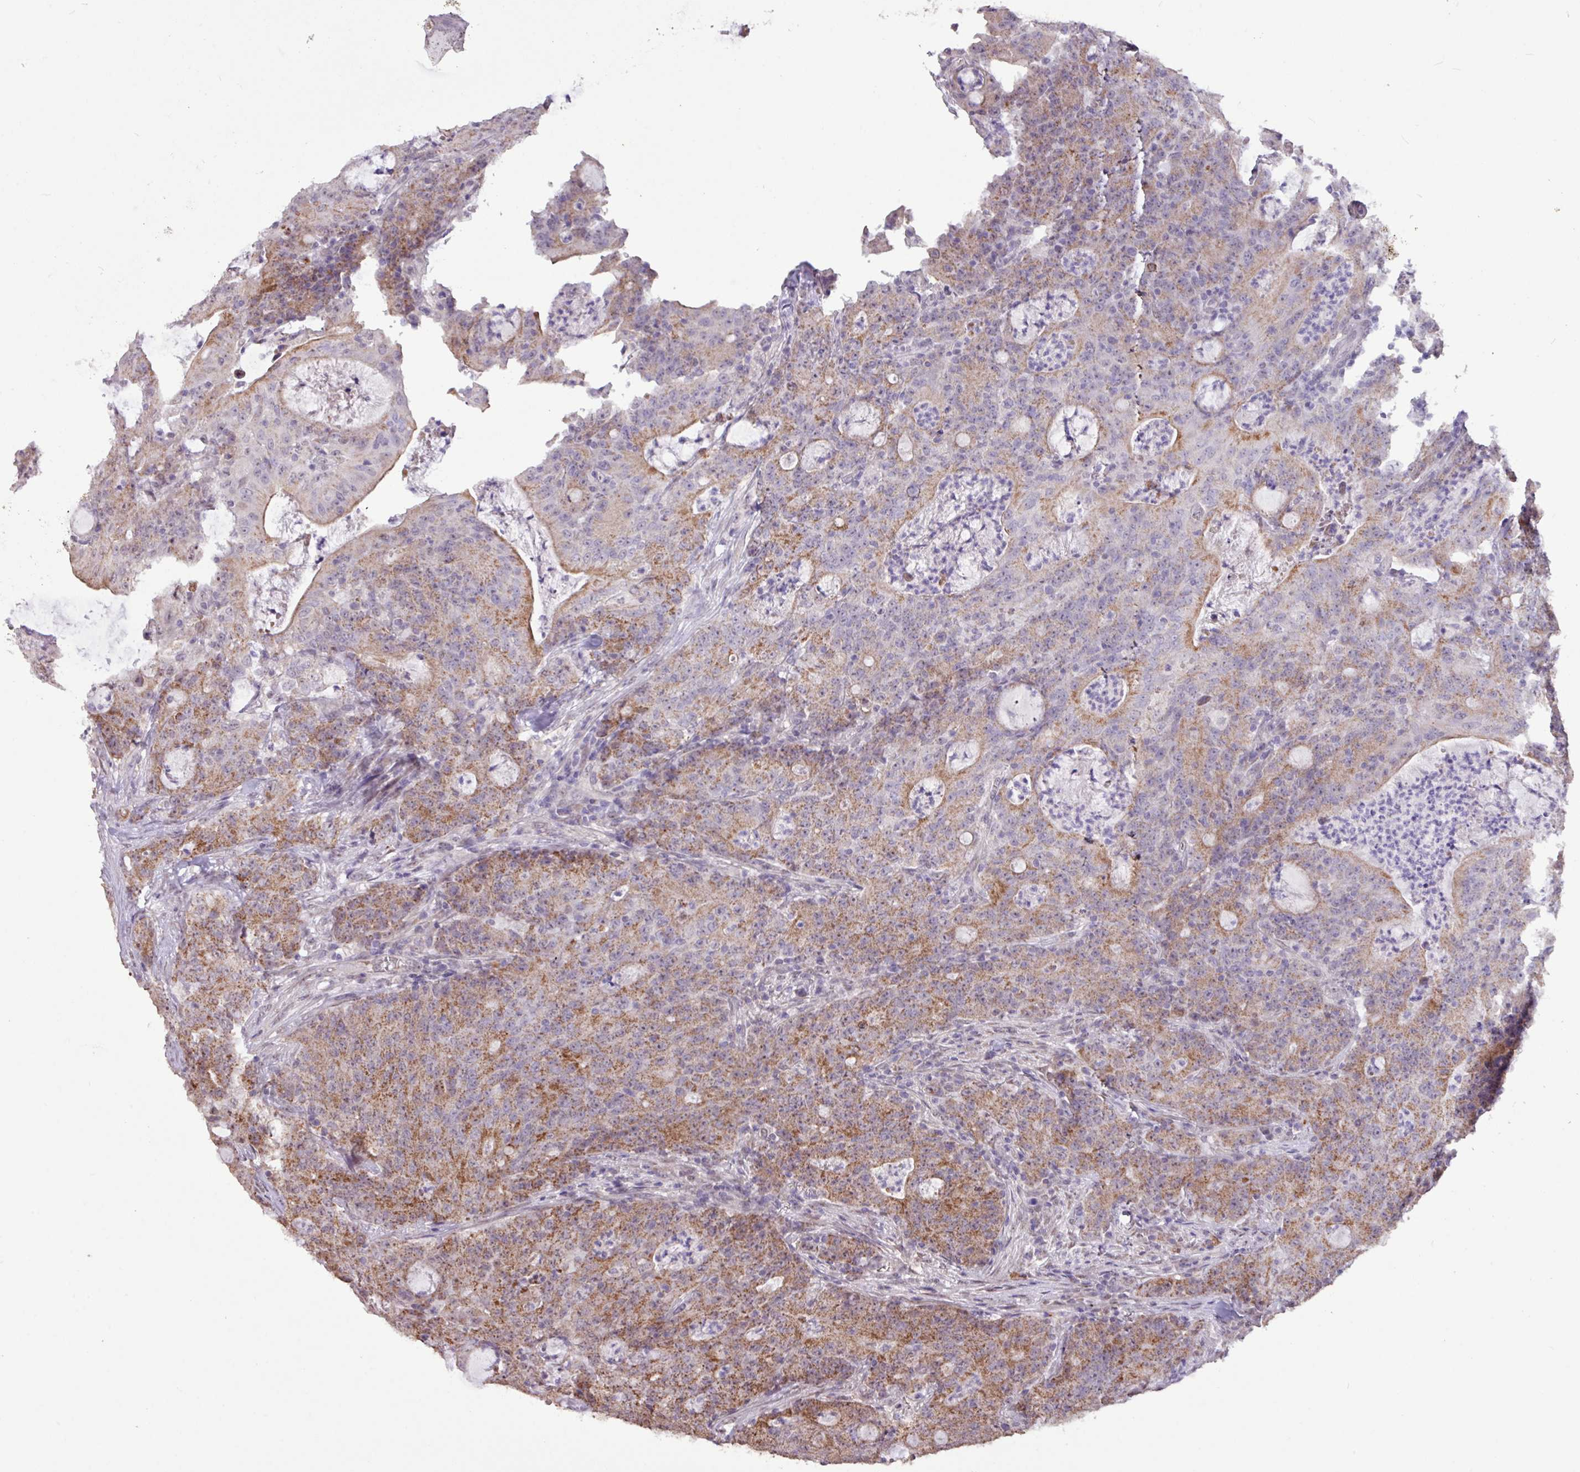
{"staining": {"intensity": "moderate", "quantity": ">75%", "location": "cytoplasmic/membranous"}, "tissue": "colorectal cancer", "cell_type": "Tumor cells", "image_type": "cancer", "snomed": [{"axis": "morphology", "description": "Adenocarcinoma, NOS"}, {"axis": "topography", "description": "Colon"}], "caption": "DAB immunohistochemical staining of colorectal cancer displays moderate cytoplasmic/membranous protein expression in approximately >75% of tumor cells.", "gene": "L3MBTL3", "patient": {"sex": "male", "age": 83}}